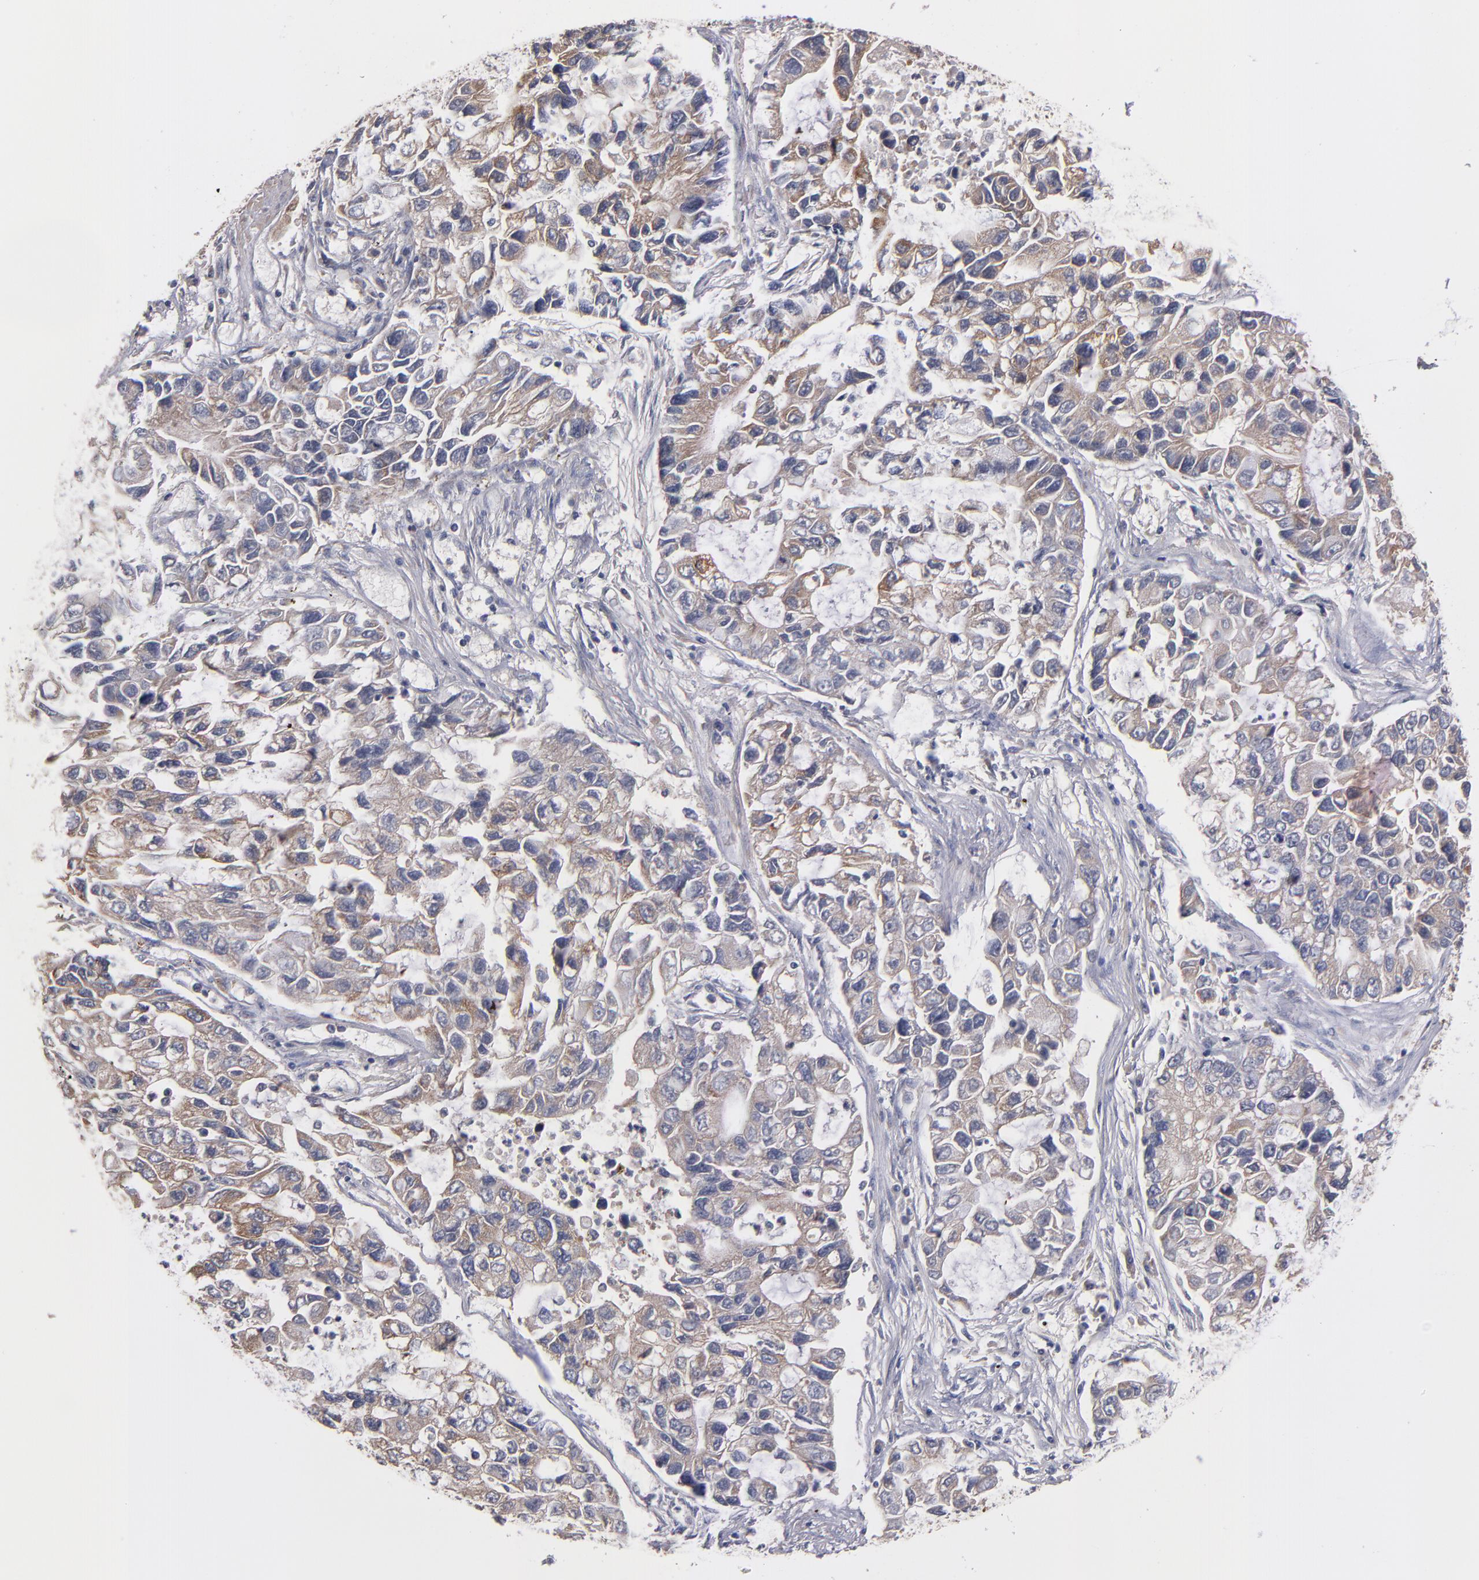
{"staining": {"intensity": "weak", "quantity": ">75%", "location": "cytoplasmic/membranous"}, "tissue": "lung cancer", "cell_type": "Tumor cells", "image_type": "cancer", "snomed": [{"axis": "morphology", "description": "Adenocarcinoma, NOS"}, {"axis": "topography", "description": "Lung"}], "caption": "High-power microscopy captured an immunohistochemistry (IHC) photomicrograph of adenocarcinoma (lung), revealing weak cytoplasmic/membranous expression in approximately >75% of tumor cells.", "gene": "DACT1", "patient": {"sex": "female", "age": 51}}